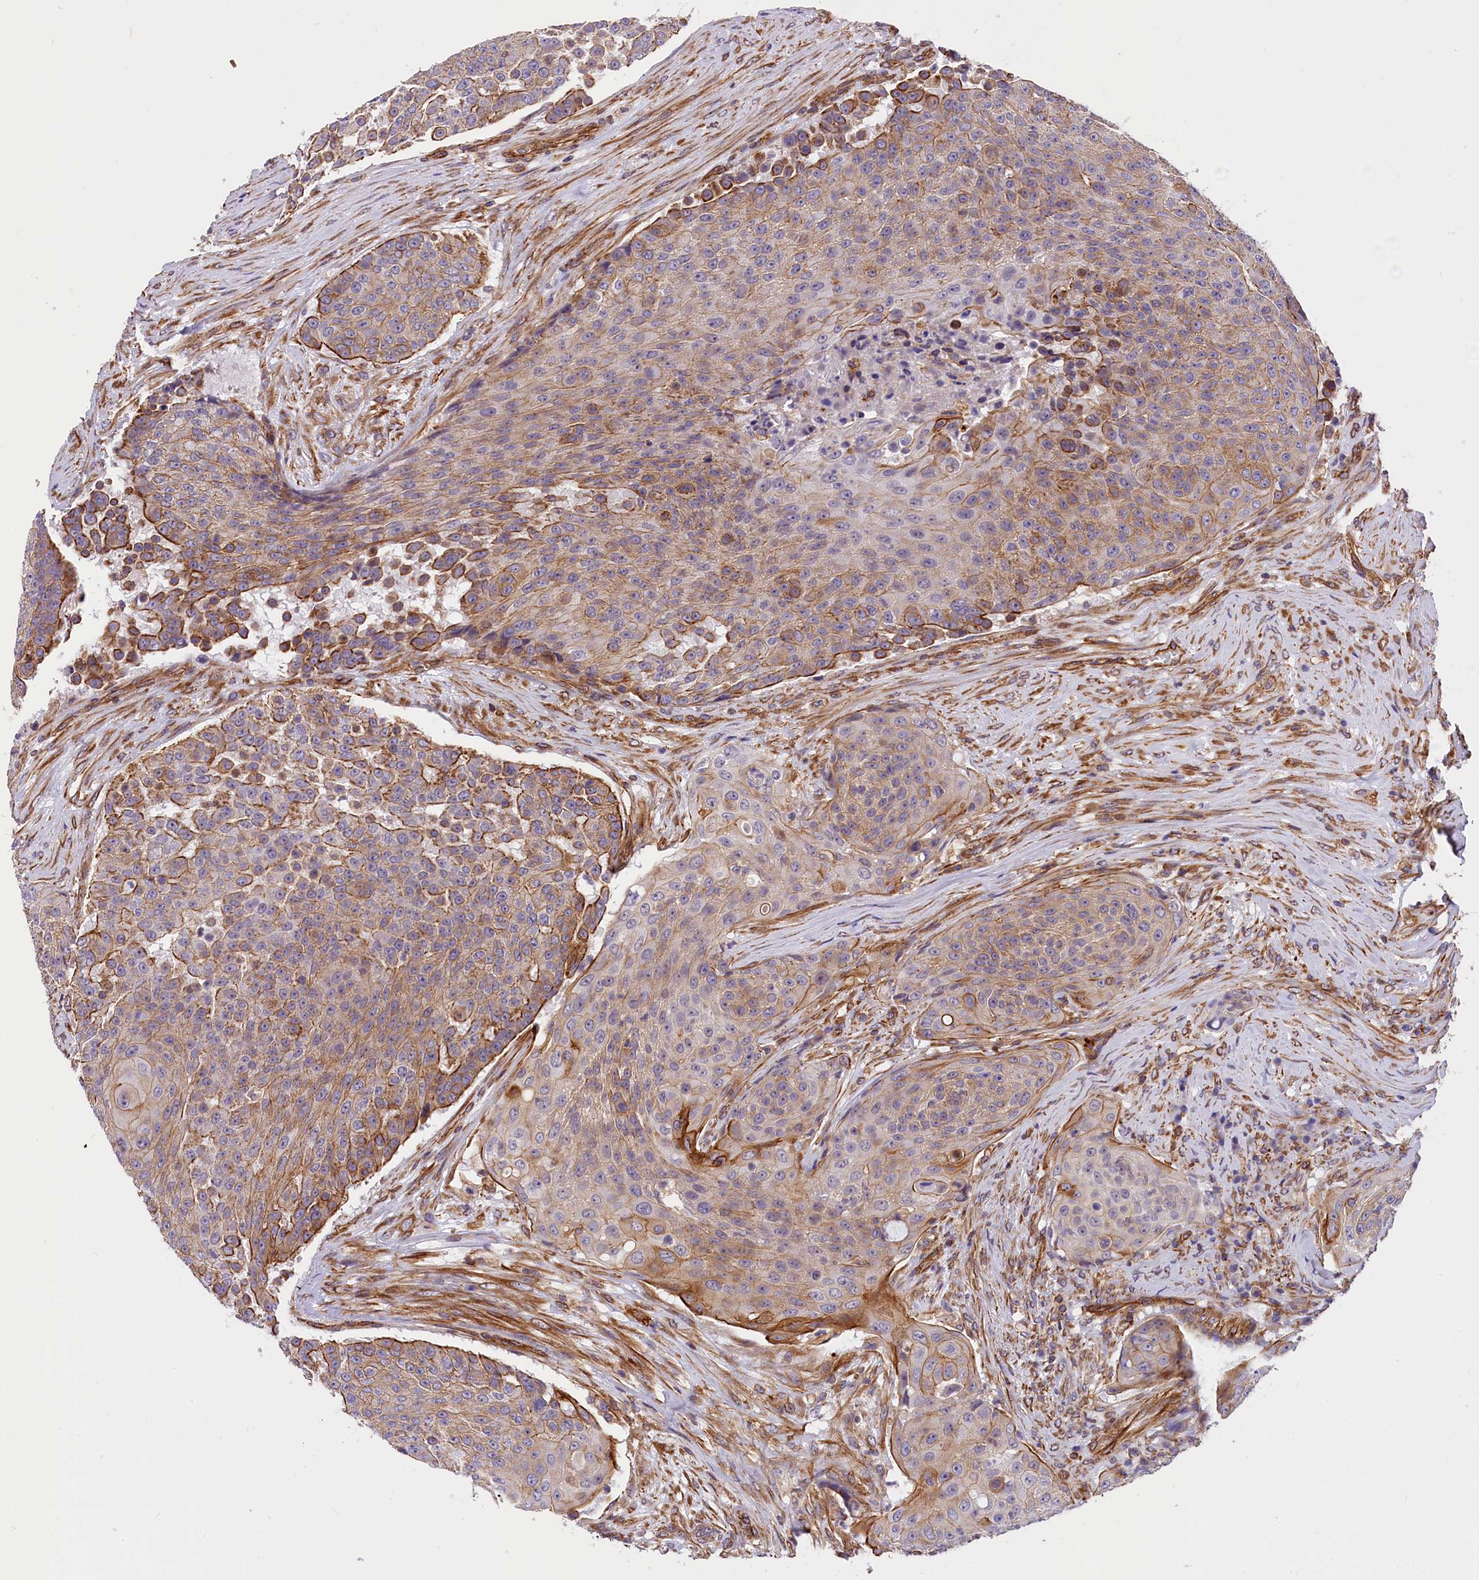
{"staining": {"intensity": "moderate", "quantity": "25%-75%", "location": "cytoplasmic/membranous"}, "tissue": "urothelial cancer", "cell_type": "Tumor cells", "image_type": "cancer", "snomed": [{"axis": "morphology", "description": "Urothelial carcinoma, High grade"}, {"axis": "topography", "description": "Urinary bladder"}], "caption": "IHC image of urothelial cancer stained for a protein (brown), which displays medium levels of moderate cytoplasmic/membranous expression in approximately 25%-75% of tumor cells.", "gene": "MED20", "patient": {"sex": "female", "age": 63}}